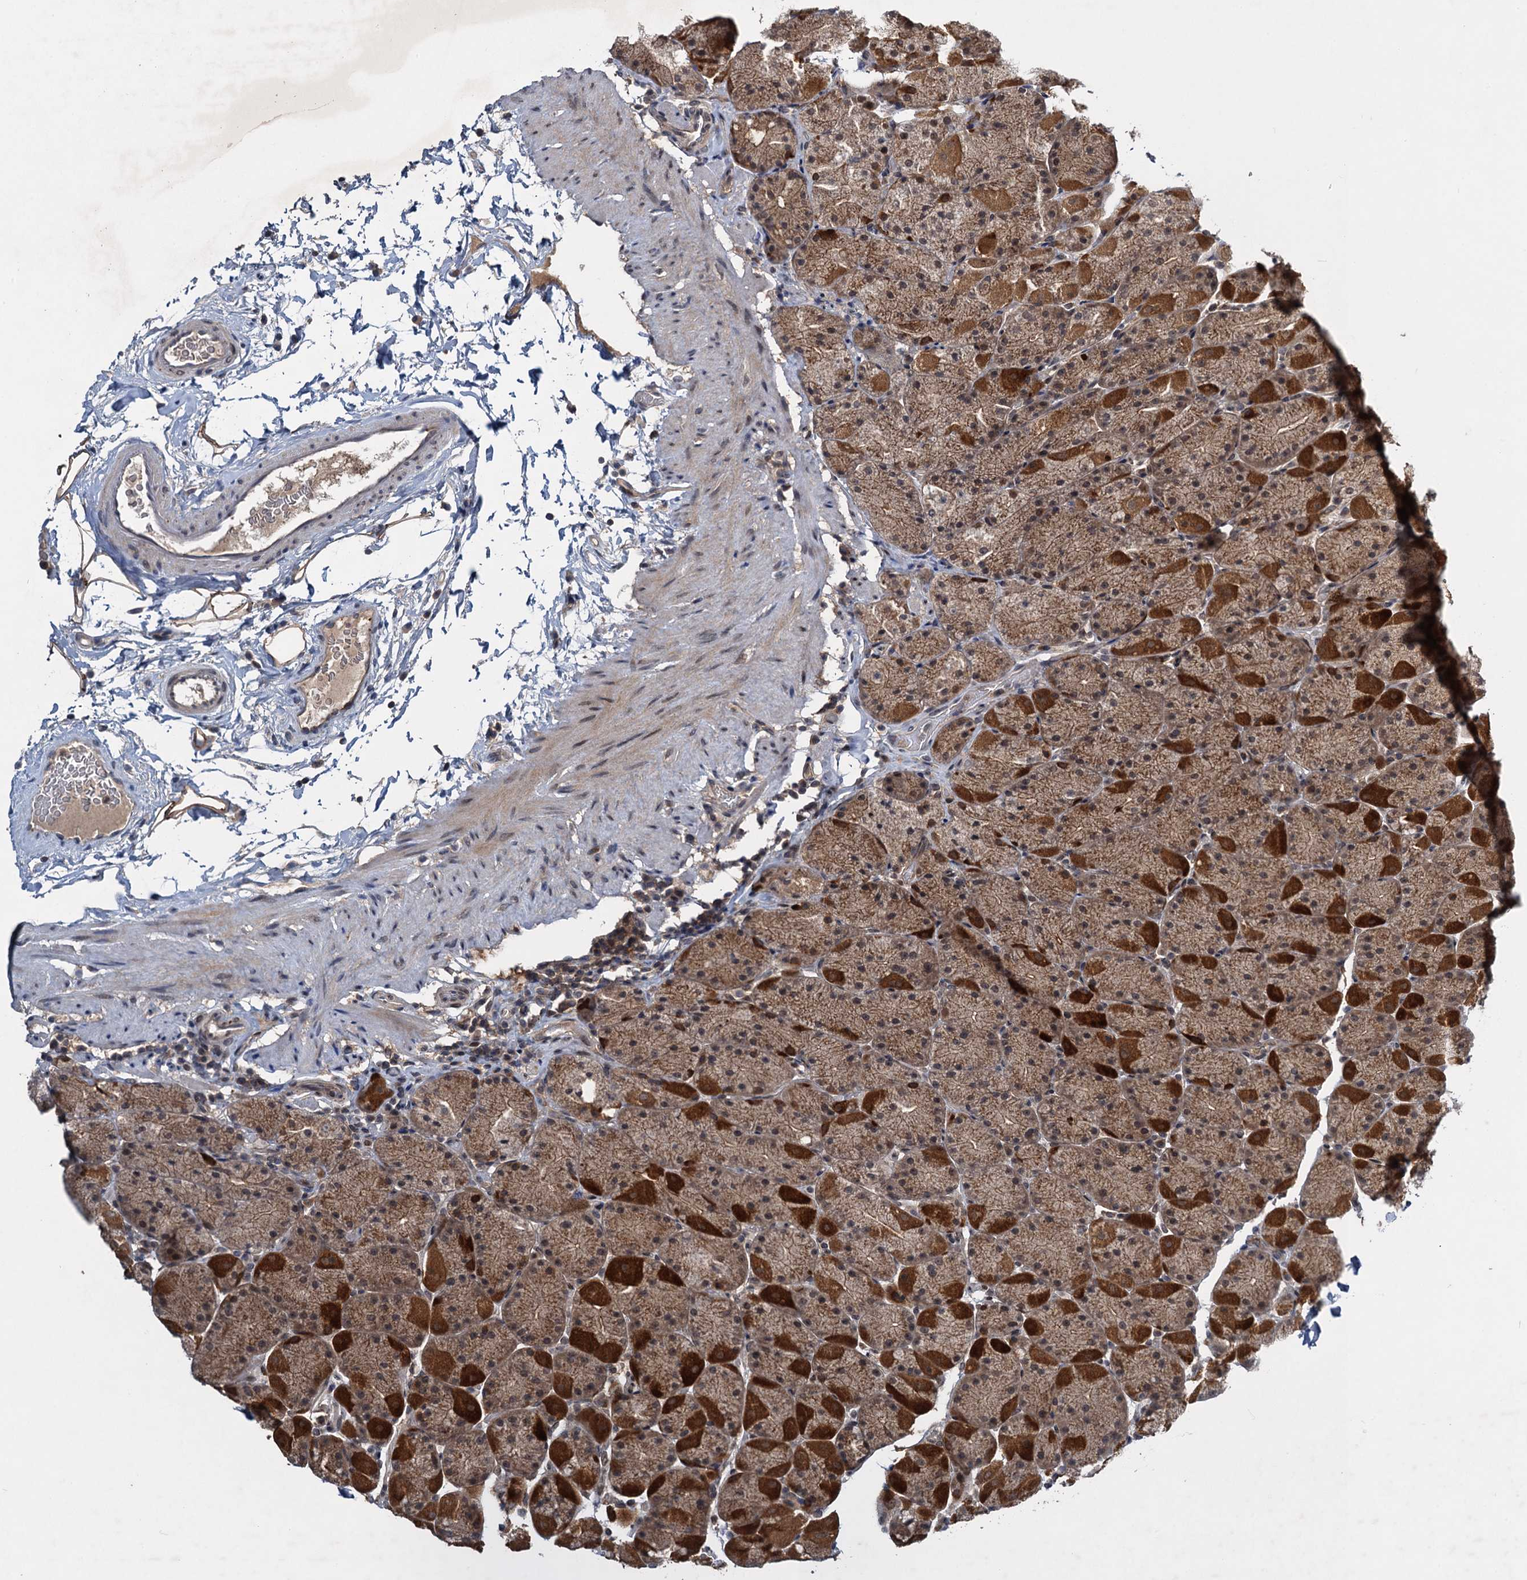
{"staining": {"intensity": "strong", "quantity": ">75%", "location": "cytoplasmic/membranous"}, "tissue": "stomach", "cell_type": "Glandular cells", "image_type": "normal", "snomed": [{"axis": "morphology", "description": "Normal tissue, NOS"}, {"axis": "topography", "description": "Stomach, upper"}, {"axis": "topography", "description": "Stomach, lower"}], "caption": "Stomach stained with a brown dye reveals strong cytoplasmic/membranous positive staining in approximately >75% of glandular cells.", "gene": "RNF165", "patient": {"sex": "male", "age": 67}}